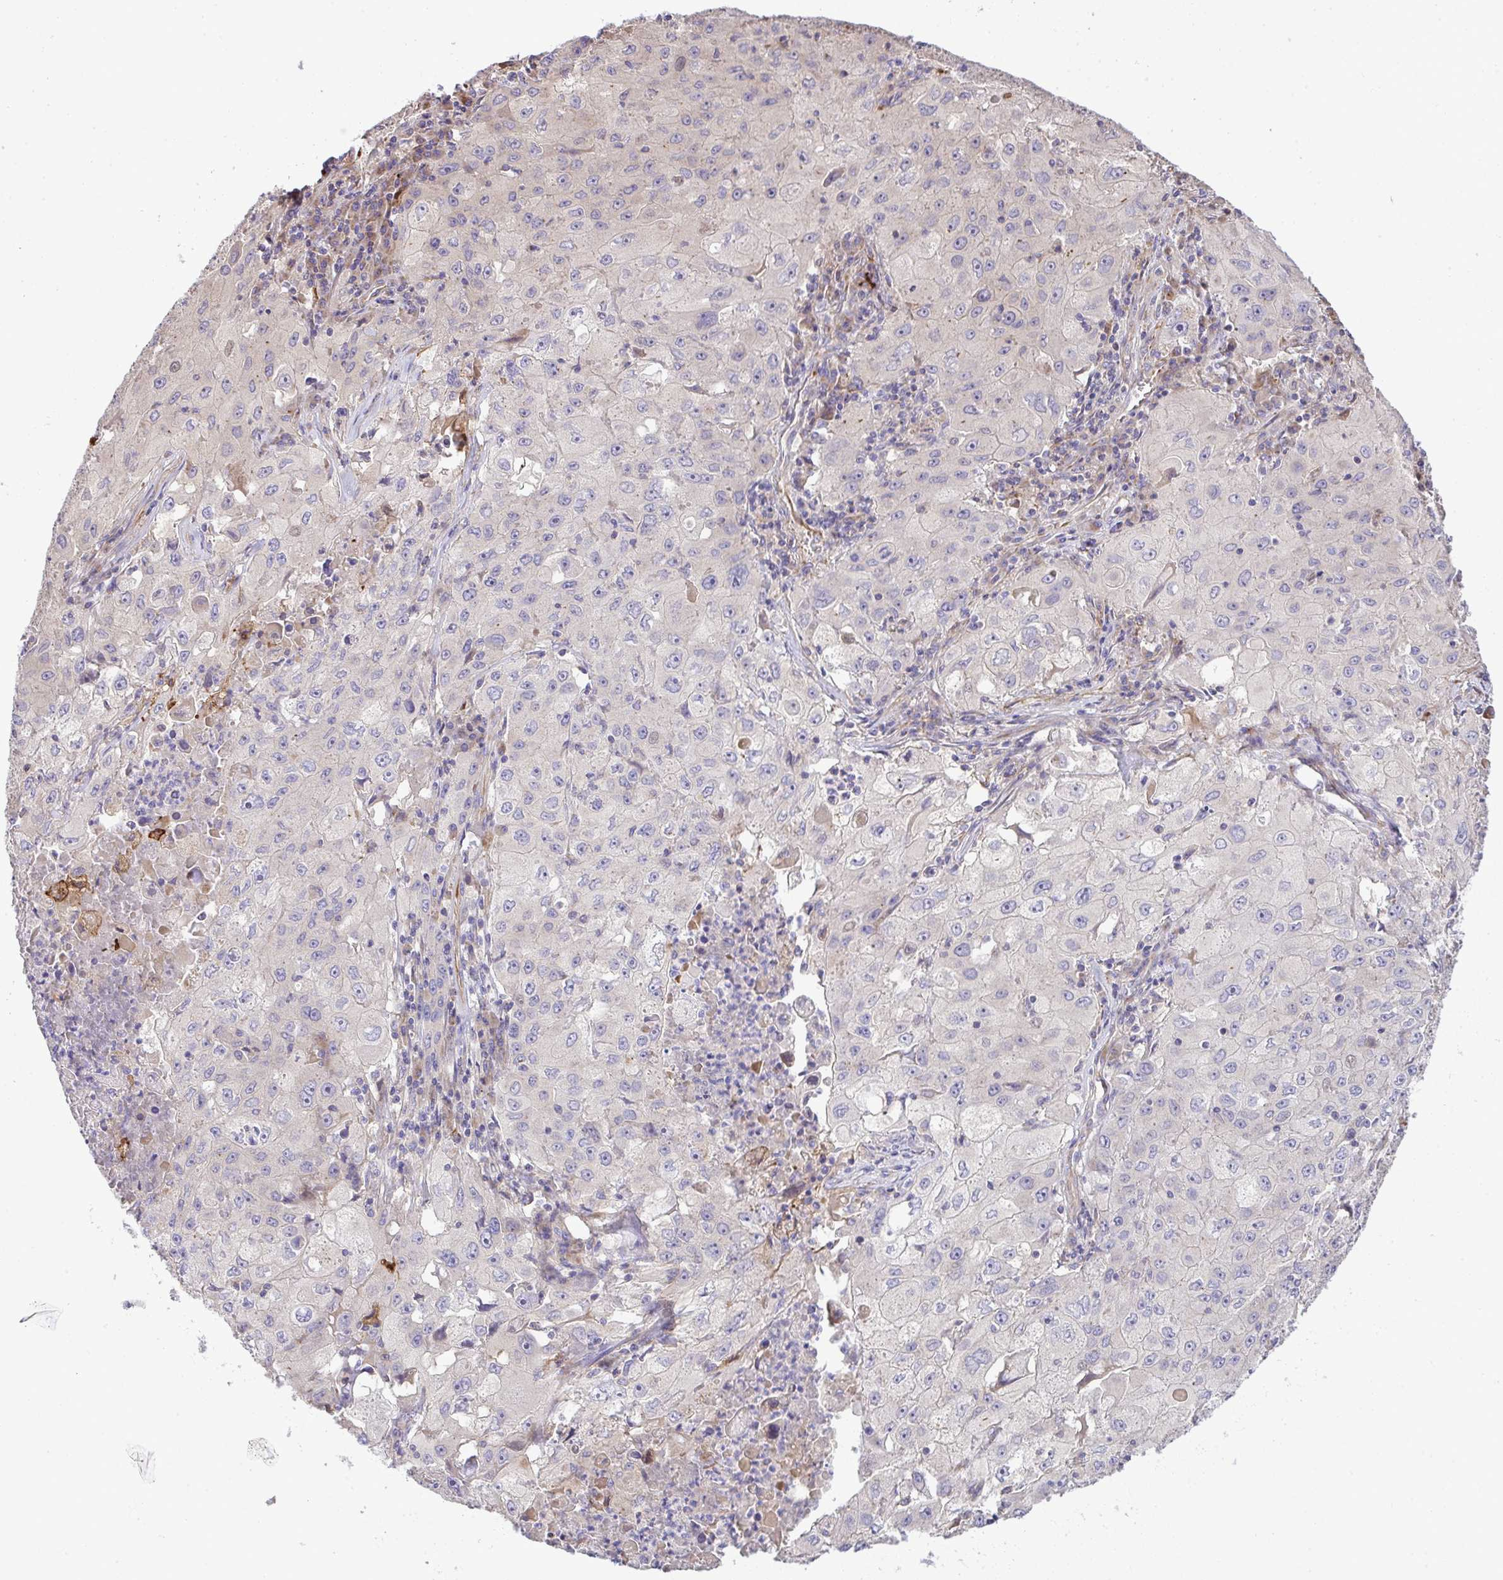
{"staining": {"intensity": "negative", "quantity": "none", "location": "none"}, "tissue": "lung cancer", "cell_type": "Tumor cells", "image_type": "cancer", "snomed": [{"axis": "morphology", "description": "Squamous cell carcinoma, NOS"}, {"axis": "topography", "description": "Lung"}], "caption": "Immunohistochemistry micrograph of human lung squamous cell carcinoma stained for a protein (brown), which exhibits no staining in tumor cells. (DAB (3,3'-diaminobenzidine) immunohistochemistry (IHC), high magnification).", "gene": "GRID2", "patient": {"sex": "male", "age": 63}}